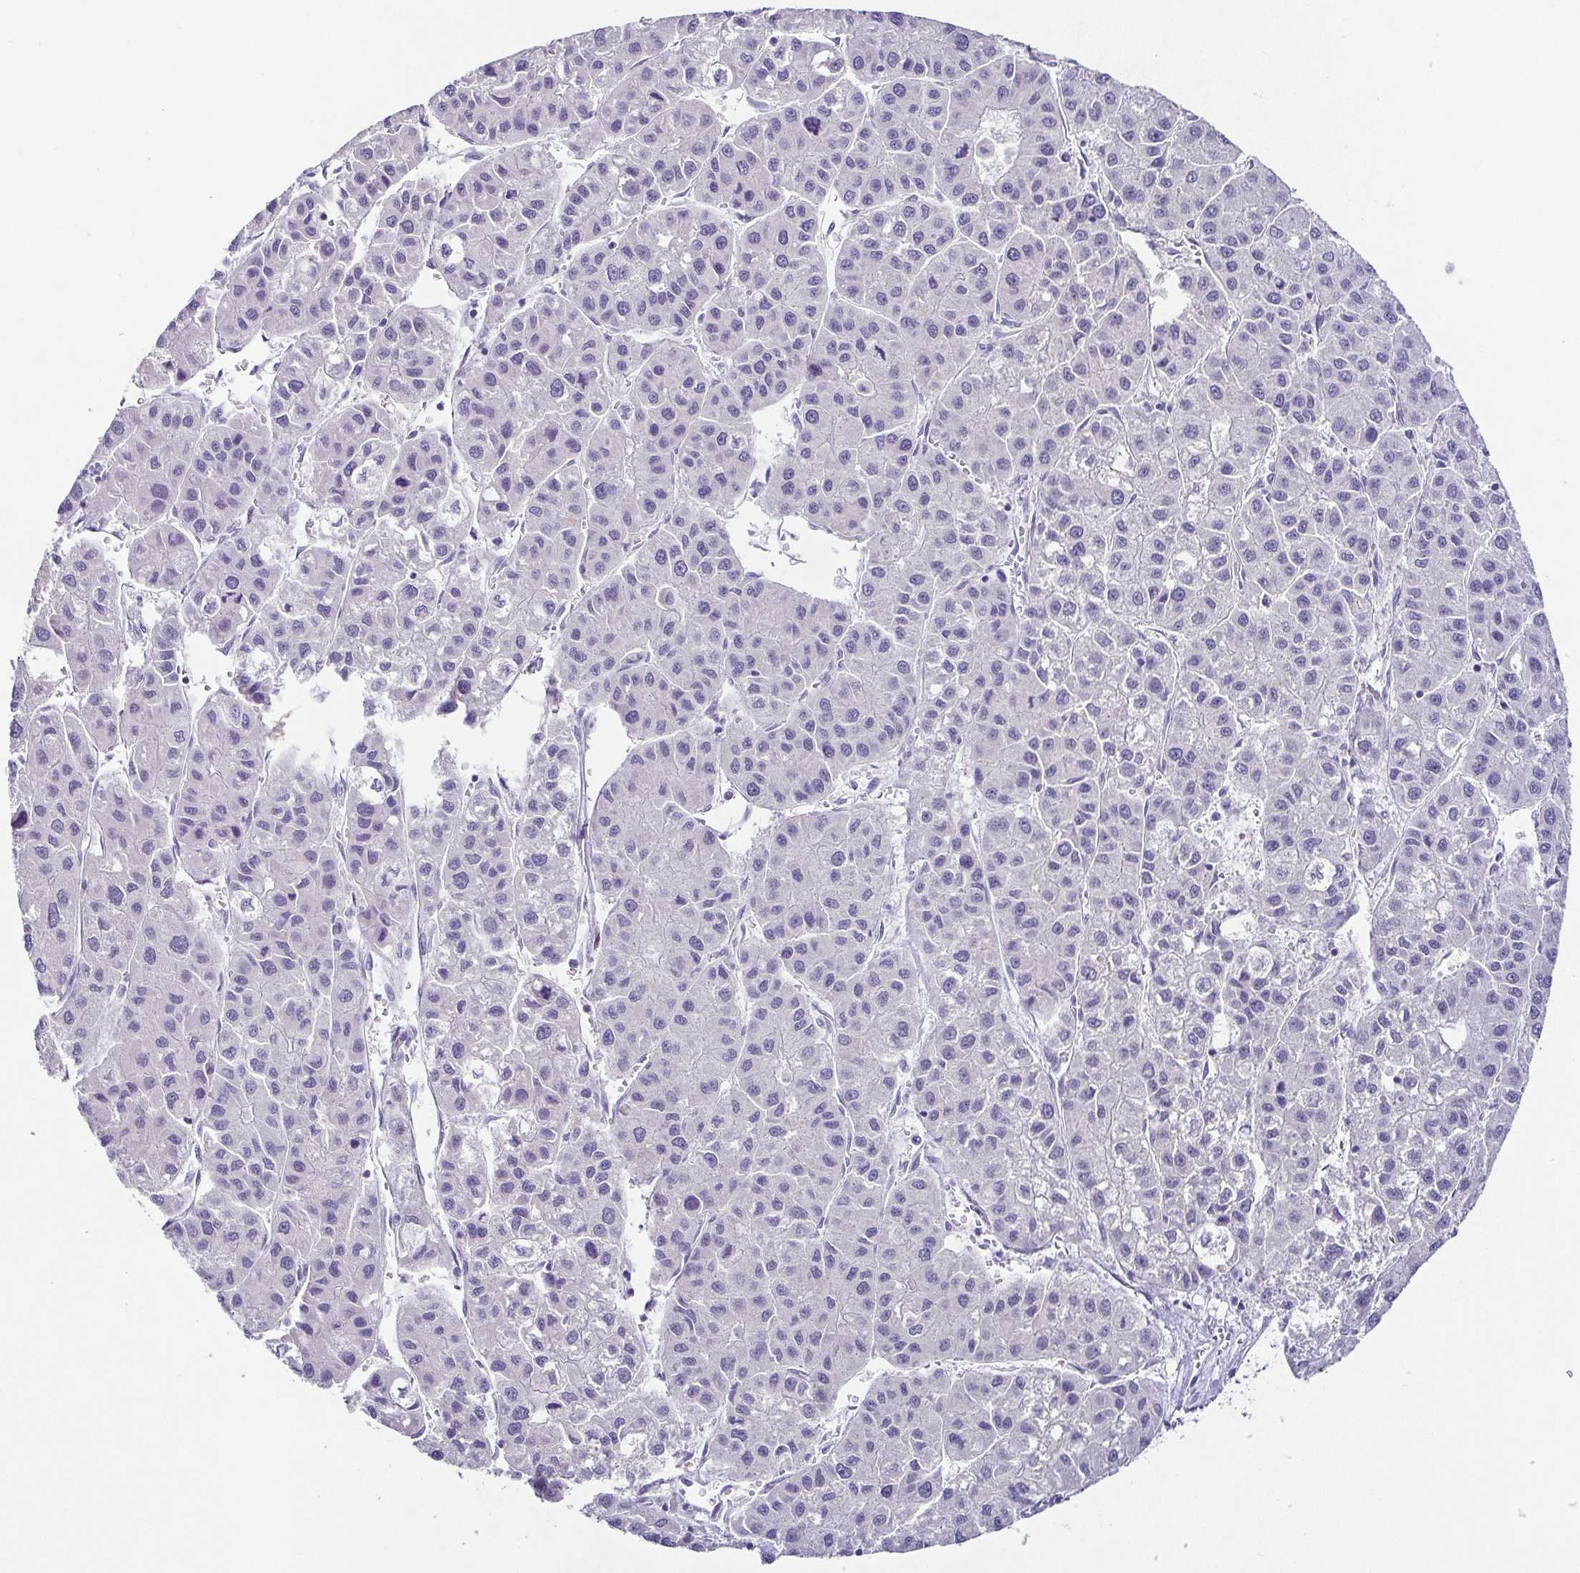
{"staining": {"intensity": "negative", "quantity": "none", "location": "none"}, "tissue": "liver cancer", "cell_type": "Tumor cells", "image_type": "cancer", "snomed": [{"axis": "morphology", "description": "Carcinoma, Hepatocellular, NOS"}, {"axis": "topography", "description": "Liver"}], "caption": "High magnification brightfield microscopy of liver cancer stained with DAB (brown) and counterstained with hematoxylin (blue): tumor cells show no significant positivity.", "gene": "TP73", "patient": {"sex": "male", "age": 73}}